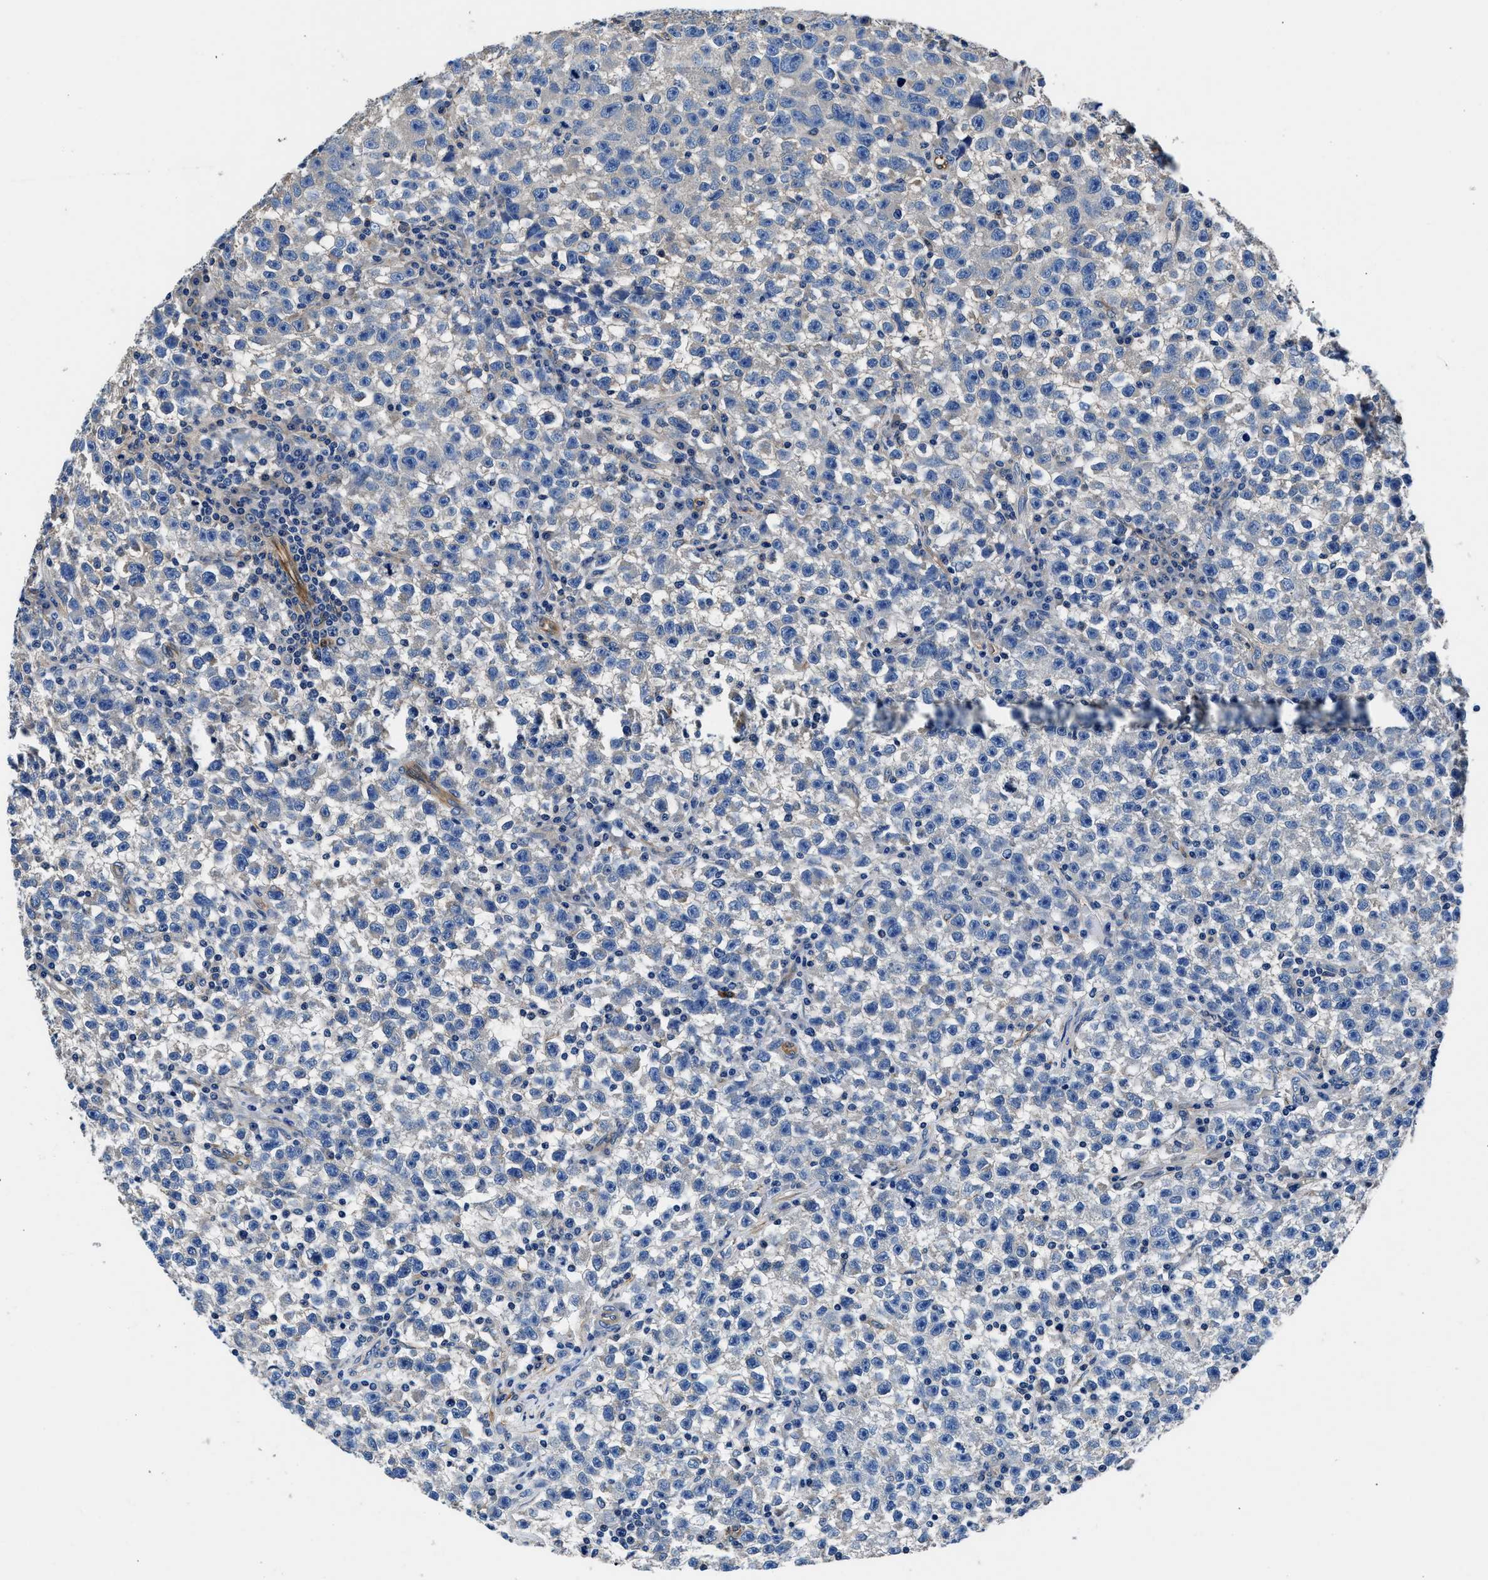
{"staining": {"intensity": "negative", "quantity": "none", "location": "none"}, "tissue": "testis cancer", "cell_type": "Tumor cells", "image_type": "cancer", "snomed": [{"axis": "morphology", "description": "Seminoma, NOS"}, {"axis": "topography", "description": "Testis"}], "caption": "Tumor cells are negative for protein expression in human testis cancer.", "gene": "NEU1", "patient": {"sex": "male", "age": 22}}